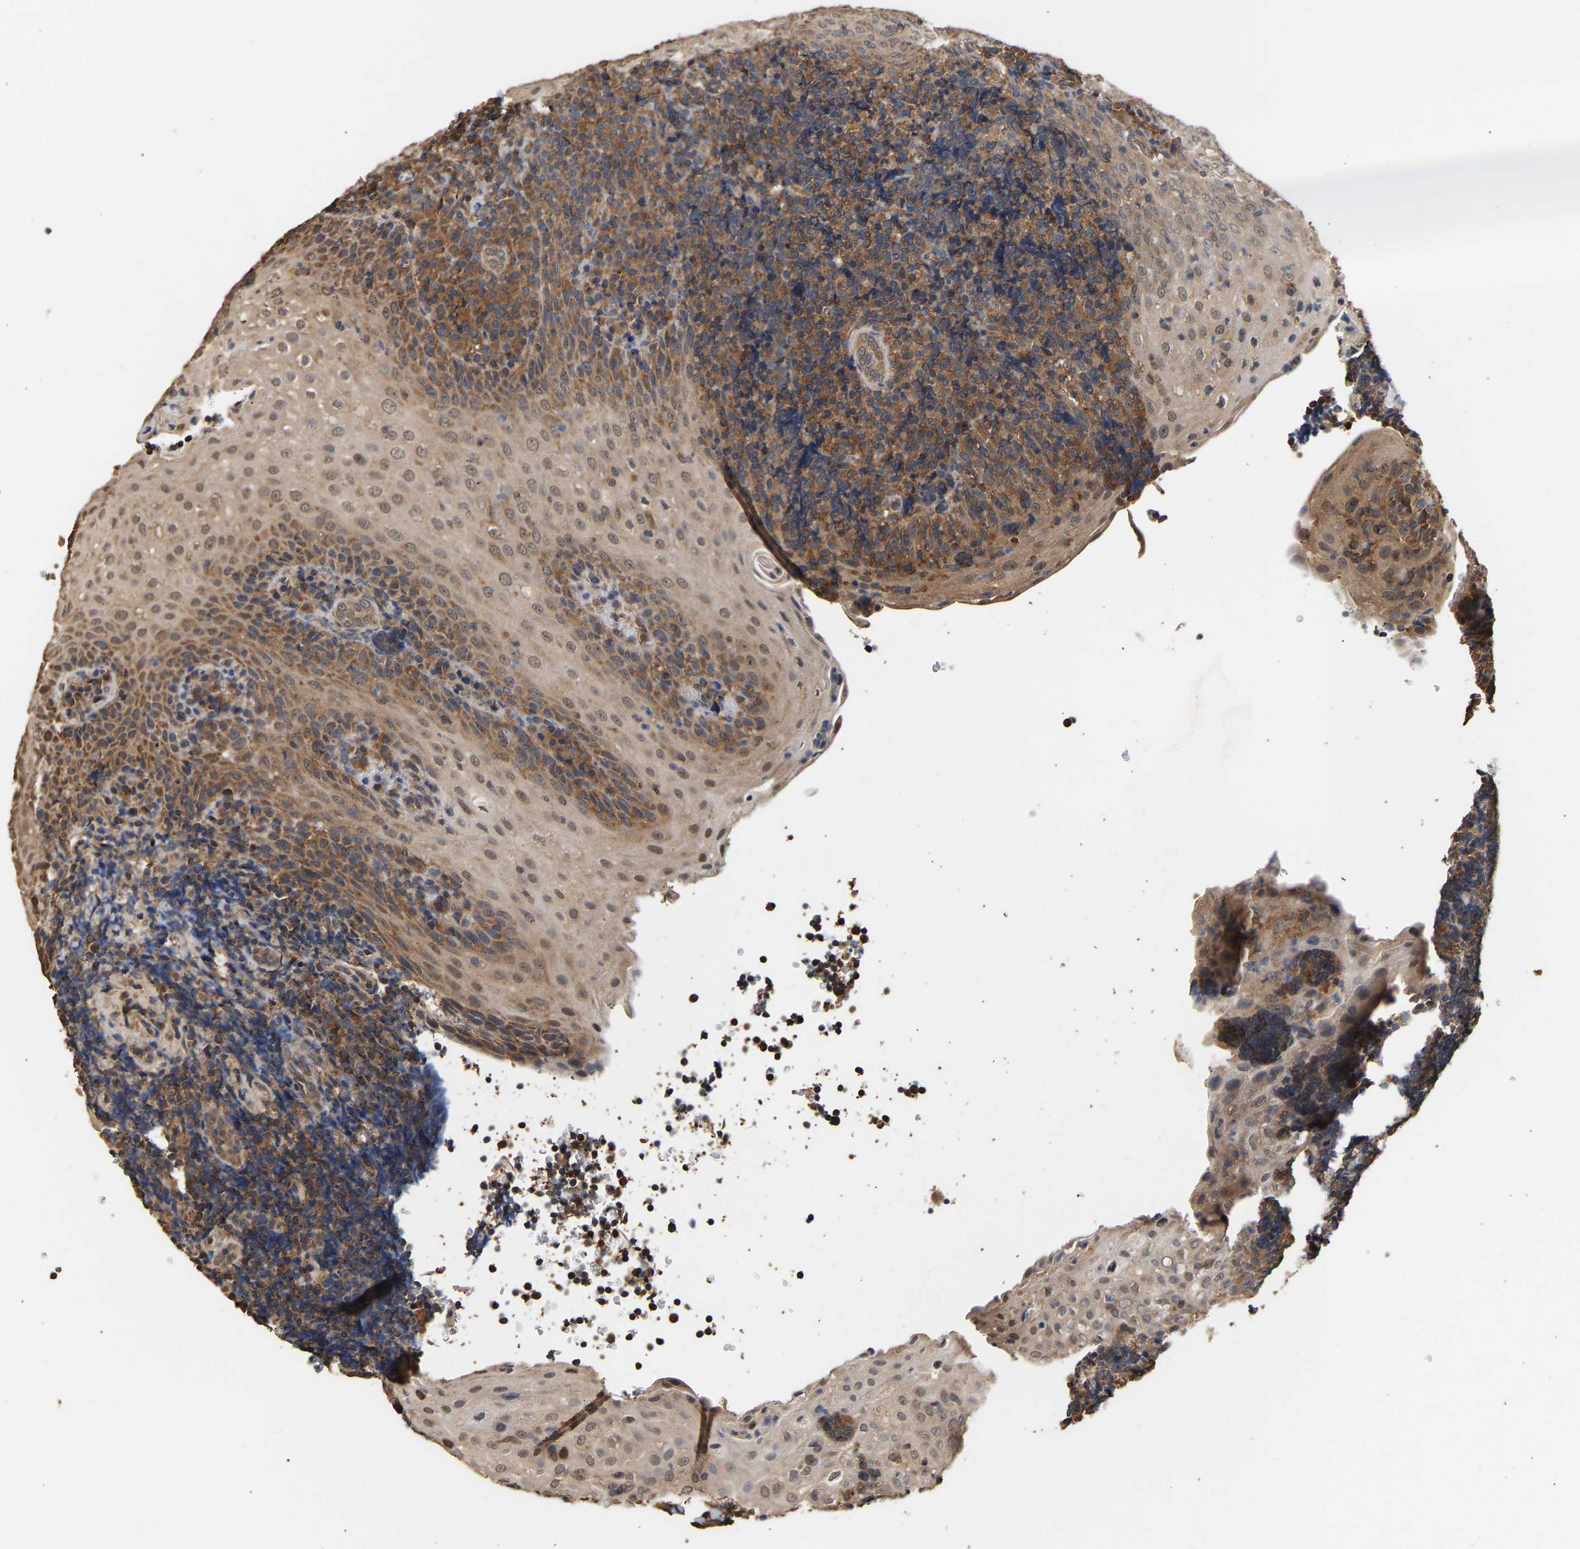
{"staining": {"intensity": "moderate", "quantity": ">75%", "location": "cytoplasmic/membranous"}, "tissue": "tonsil", "cell_type": "Germinal center cells", "image_type": "normal", "snomed": [{"axis": "morphology", "description": "Normal tissue, NOS"}, {"axis": "topography", "description": "Tonsil"}], "caption": "Germinal center cells exhibit medium levels of moderate cytoplasmic/membranous positivity in about >75% of cells in normal tonsil.", "gene": "ZNF26", "patient": {"sex": "male", "age": 37}}